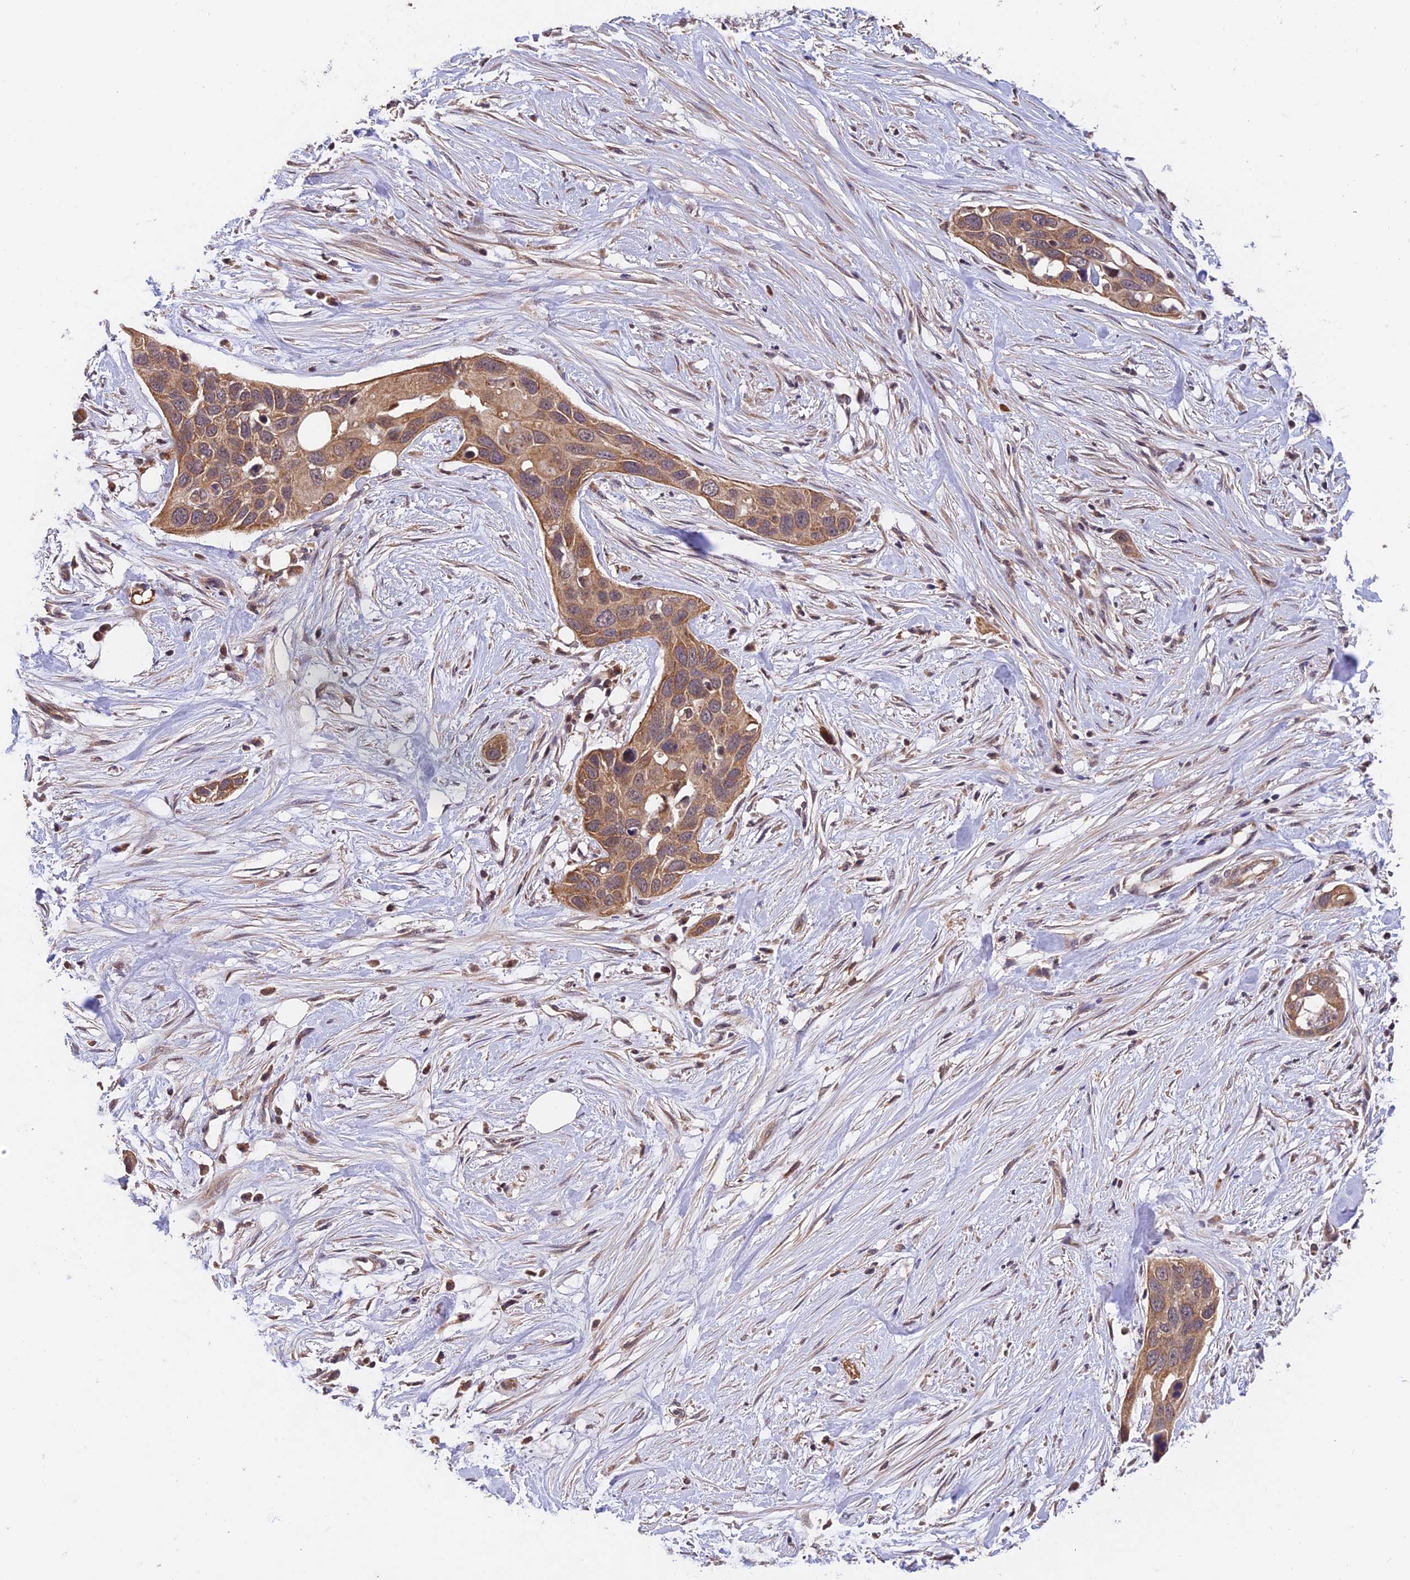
{"staining": {"intensity": "moderate", "quantity": ">75%", "location": "cytoplasmic/membranous"}, "tissue": "pancreatic cancer", "cell_type": "Tumor cells", "image_type": "cancer", "snomed": [{"axis": "morphology", "description": "Adenocarcinoma, NOS"}, {"axis": "topography", "description": "Pancreas"}], "caption": "The image displays a brown stain indicating the presence of a protein in the cytoplasmic/membranous of tumor cells in pancreatic cancer (adenocarcinoma). Immunohistochemistry (ihc) stains the protein in brown and the nuclei are stained blue.", "gene": "MNS1", "patient": {"sex": "female", "age": 60}}